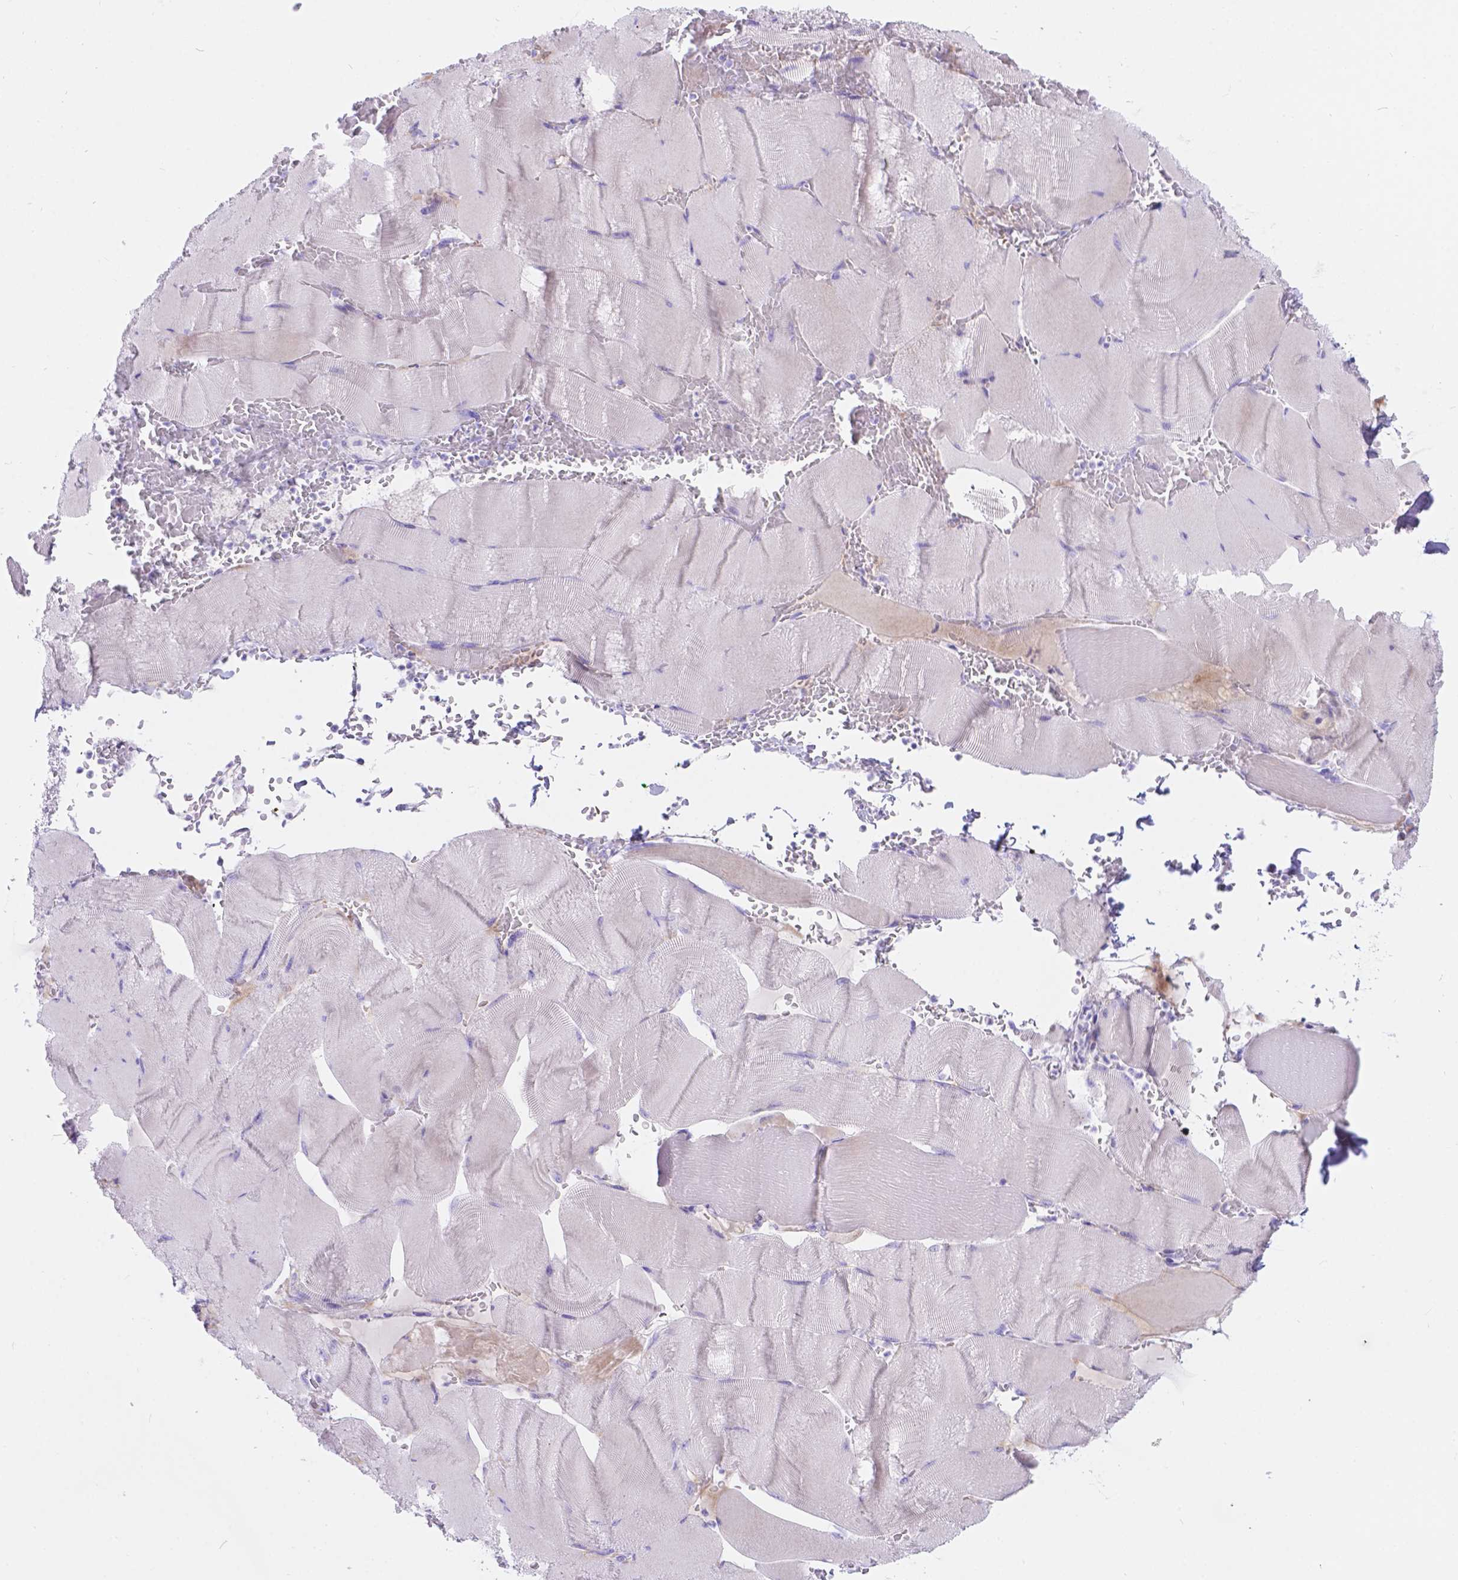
{"staining": {"intensity": "negative", "quantity": "none", "location": "none"}, "tissue": "skeletal muscle", "cell_type": "Myocytes", "image_type": "normal", "snomed": [{"axis": "morphology", "description": "Normal tissue, NOS"}, {"axis": "topography", "description": "Skeletal muscle"}], "caption": "Human skeletal muscle stained for a protein using IHC demonstrates no expression in myocytes.", "gene": "KLHL10", "patient": {"sex": "male", "age": 56}}